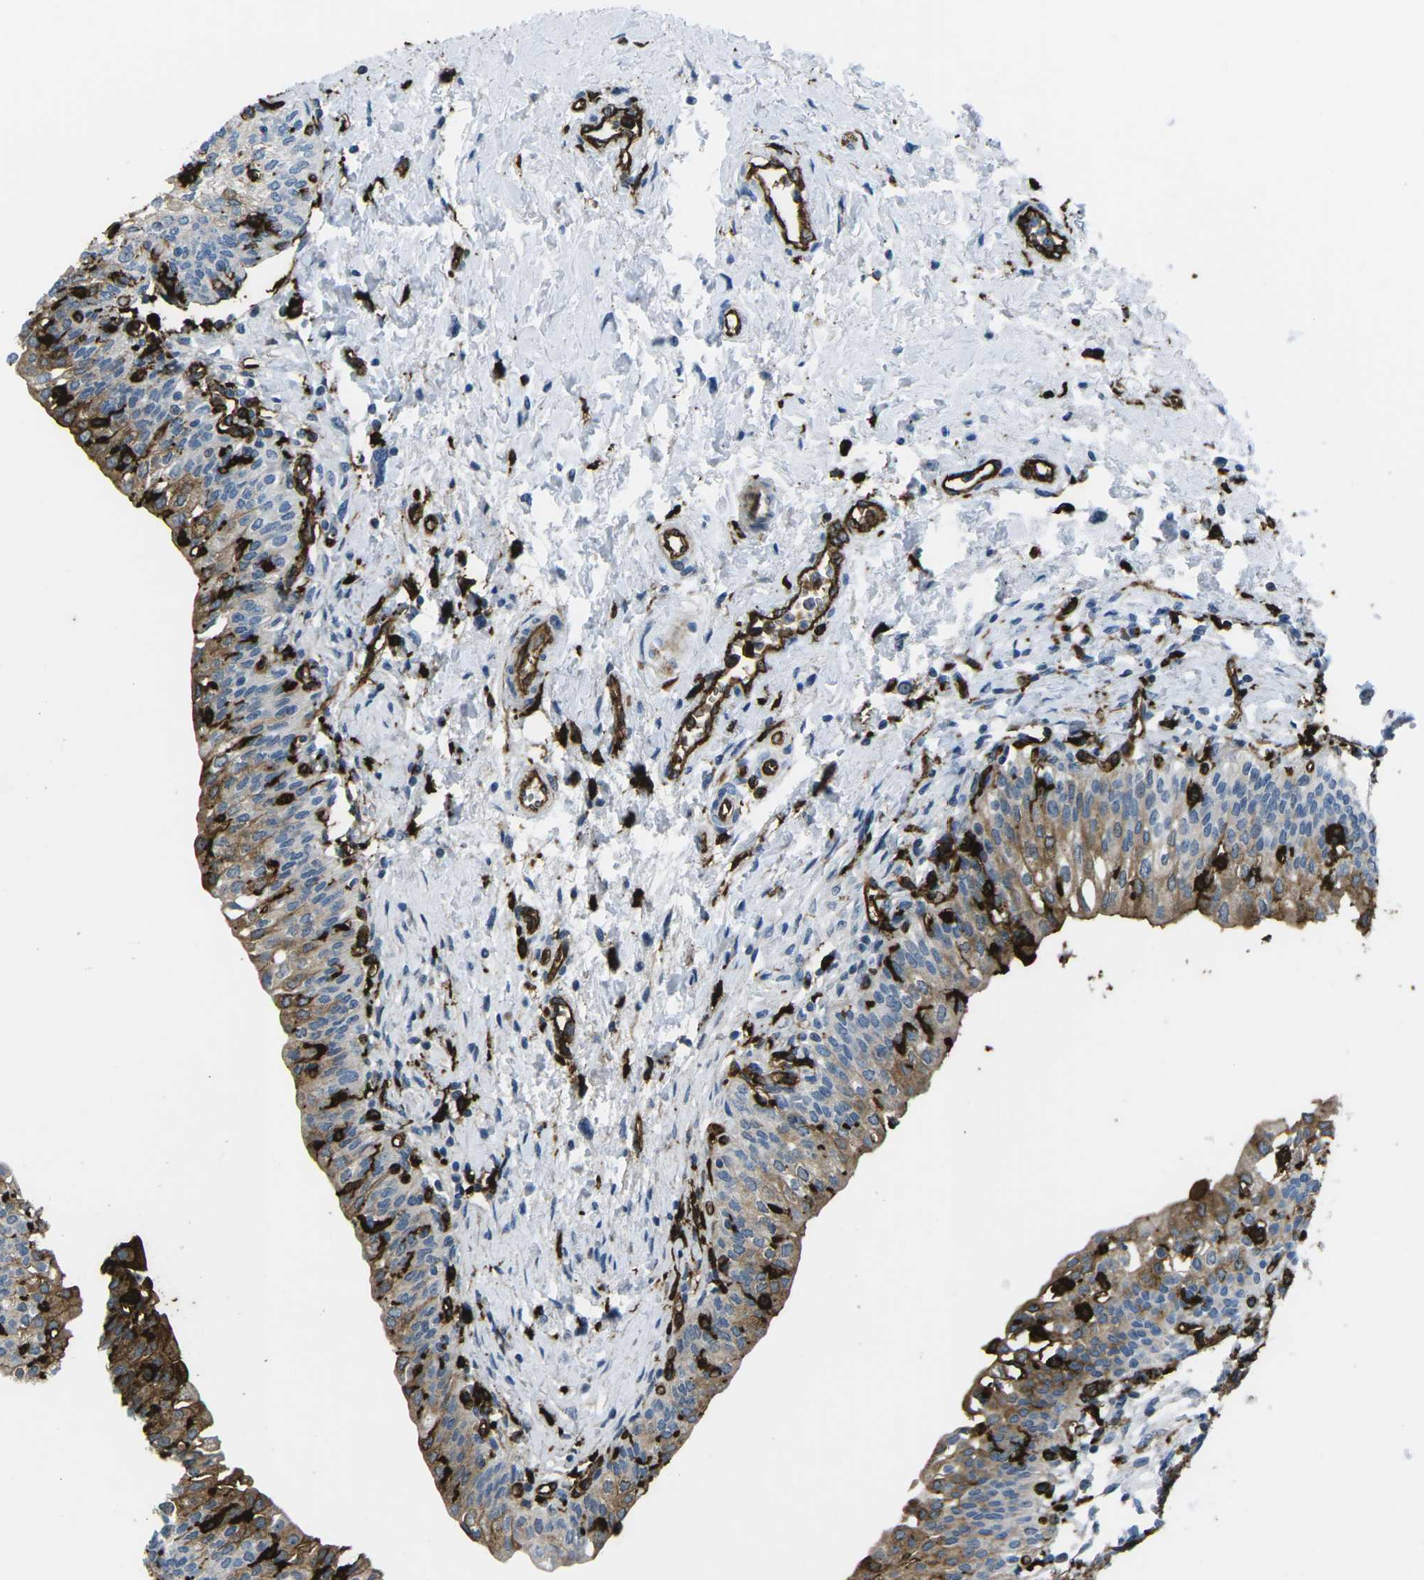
{"staining": {"intensity": "strong", "quantity": "<25%", "location": "cytoplasmic/membranous"}, "tissue": "urinary bladder", "cell_type": "Urothelial cells", "image_type": "normal", "snomed": [{"axis": "morphology", "description": "Normal tissue, NOS"}, {"axis": "topography", "description": "Urinary bladder"}], "caption": "A micrograph of human urinary bladder stained for a protein reveals strong cytoplasmic/membranous brown staining in urothelial cells.", "gene": "PTPN1", "patient": {"sex": "male", "age": 55}}